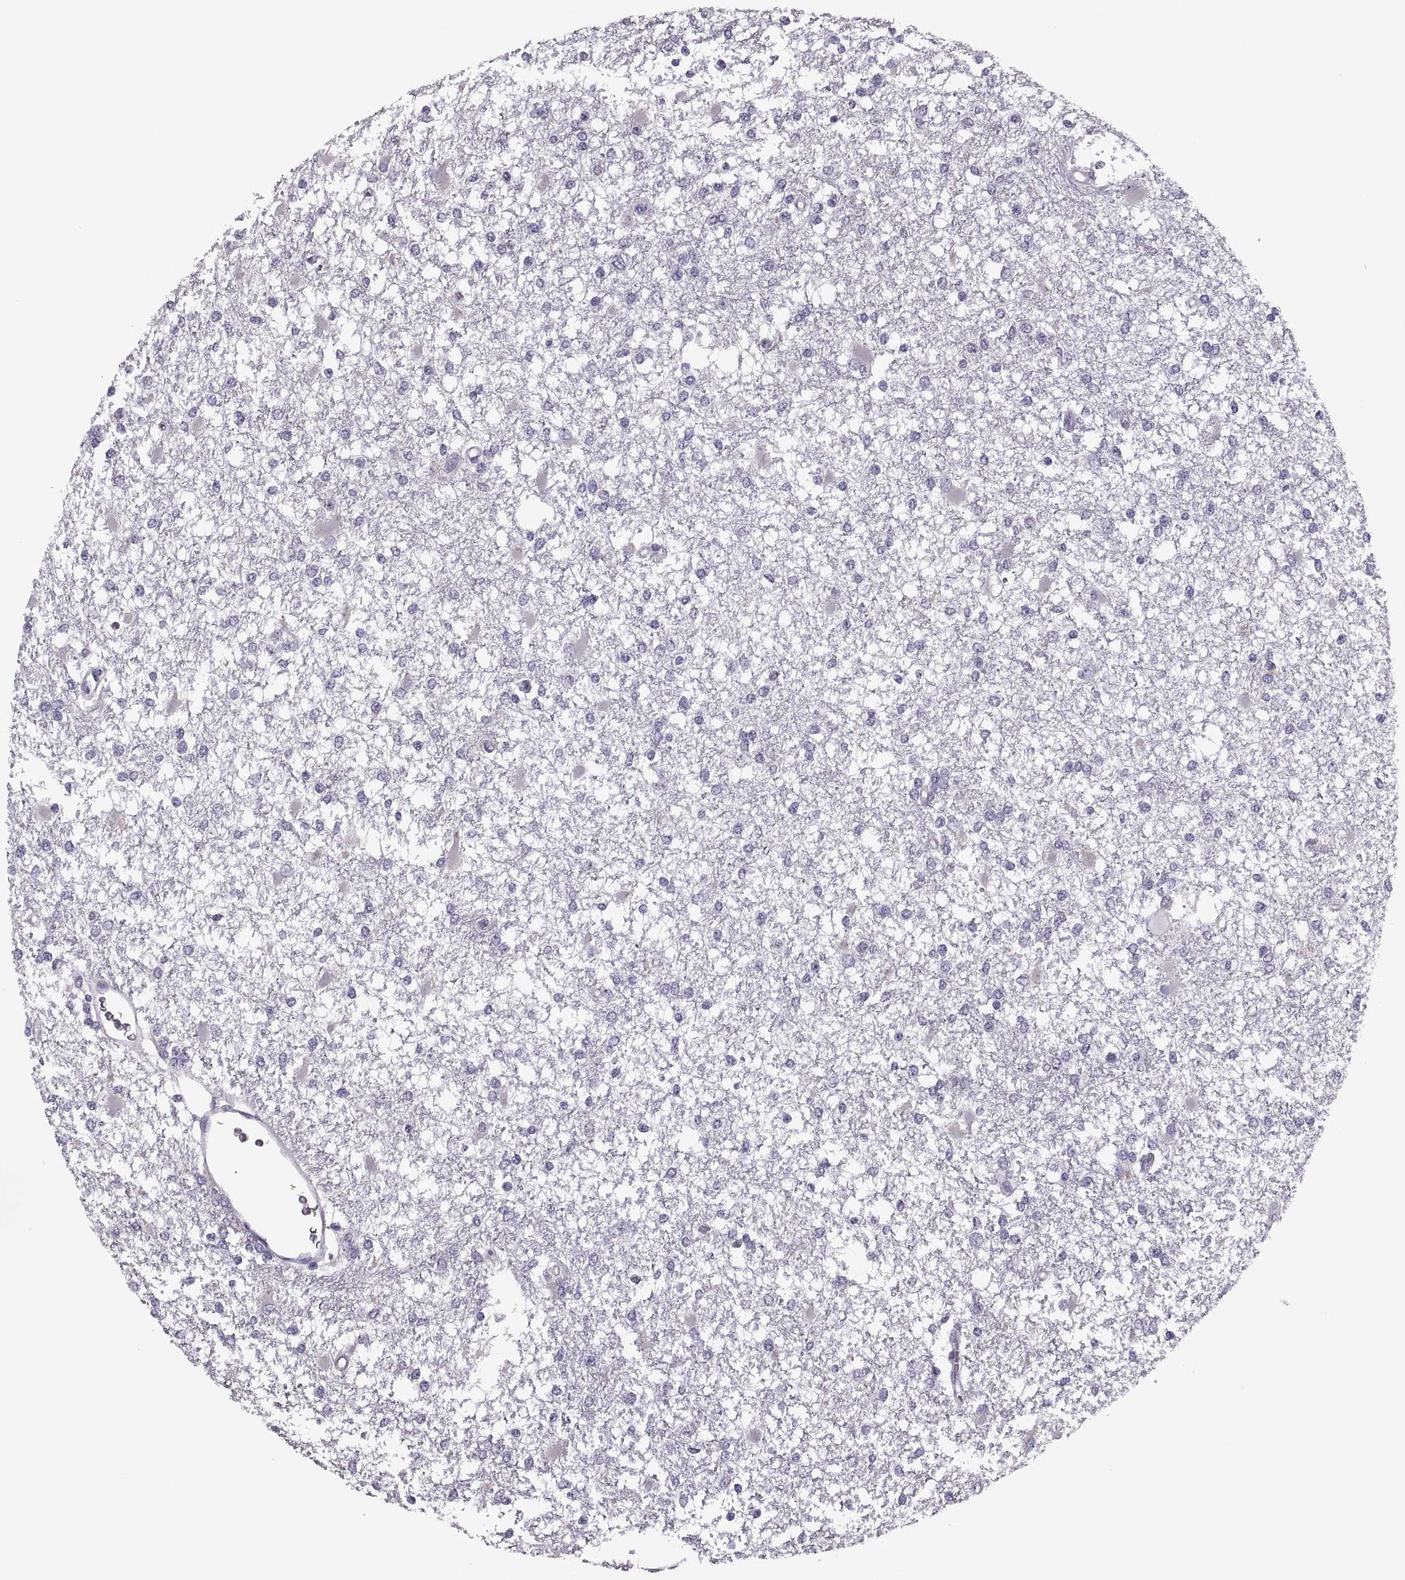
{"staining": {"intensity": "negative", "quantity": "none", "location": "none"}, "tissue": "glioma", "cell_type": "Tumor cells", "image_type": "cancer", "snomed": [{"axis": "morphology", "description": "Glioma, malignant, High grade"}, {"axis": "topography", "description": "Cerebral cortex"}], "caption": "Human malignant high-grade glioma stained for a protein using immunohistochemistry (IHC) reveals no staining in tumor cells.", "gene": "LETM2", "patient": {"sex": "male", "age": 79}}